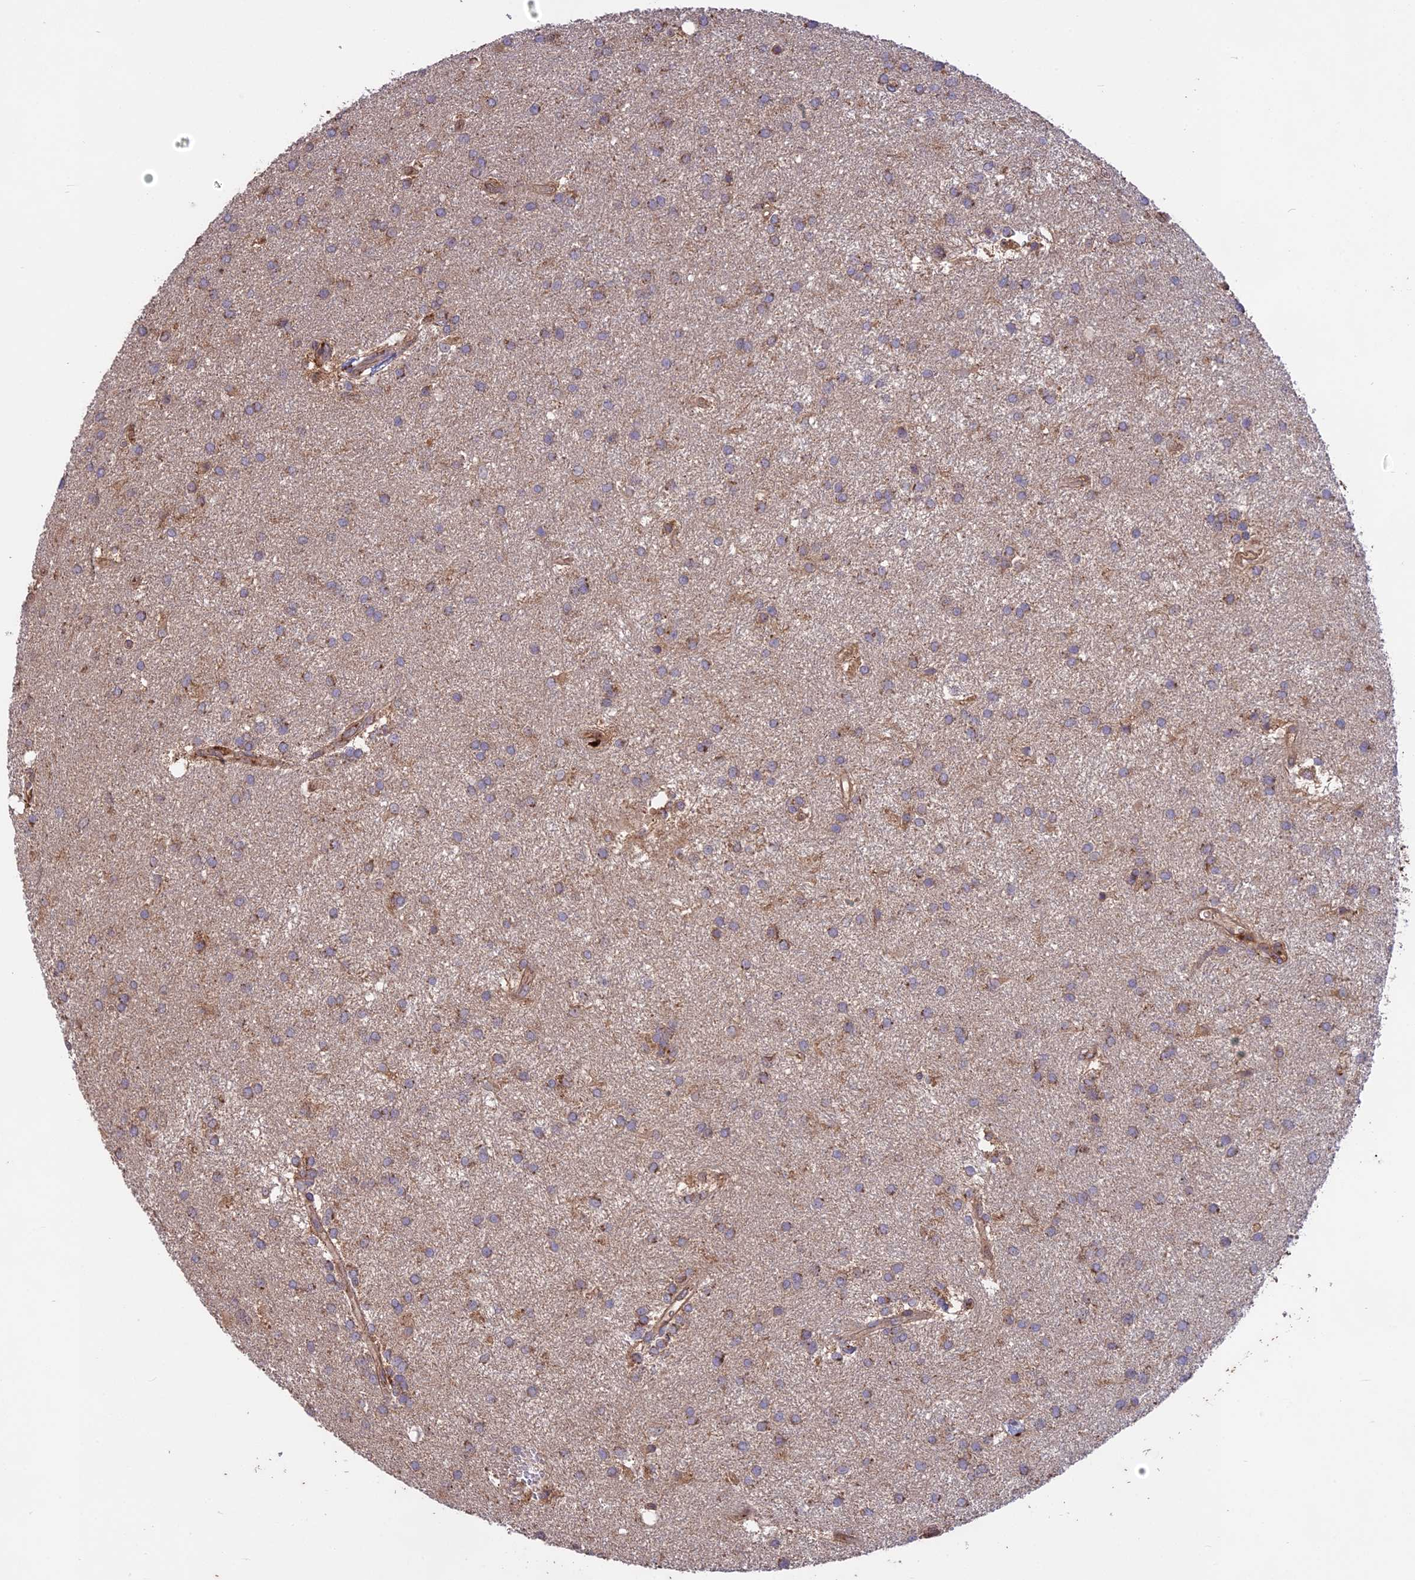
{"staining": {"intensity": "moderate", "quantity": "25%-75%", "location": "cytoplasmic/membranous"}, "tissue": "glioma", "cell_type": "Tumor cells", "image_type": "cancer", "snomed": [{"axis": "morphology", "description": "Glioma, malignant, Low grade"}, {"axis": "topography", "description": "Brain"}], "caption": "The immunohistochemical stain highlights moderate cytoplasmic/membranous positivity in tumor cells of glioma tissue.", "gene": "NUDT8", "patient": {"sex": "male", "age": 66}}